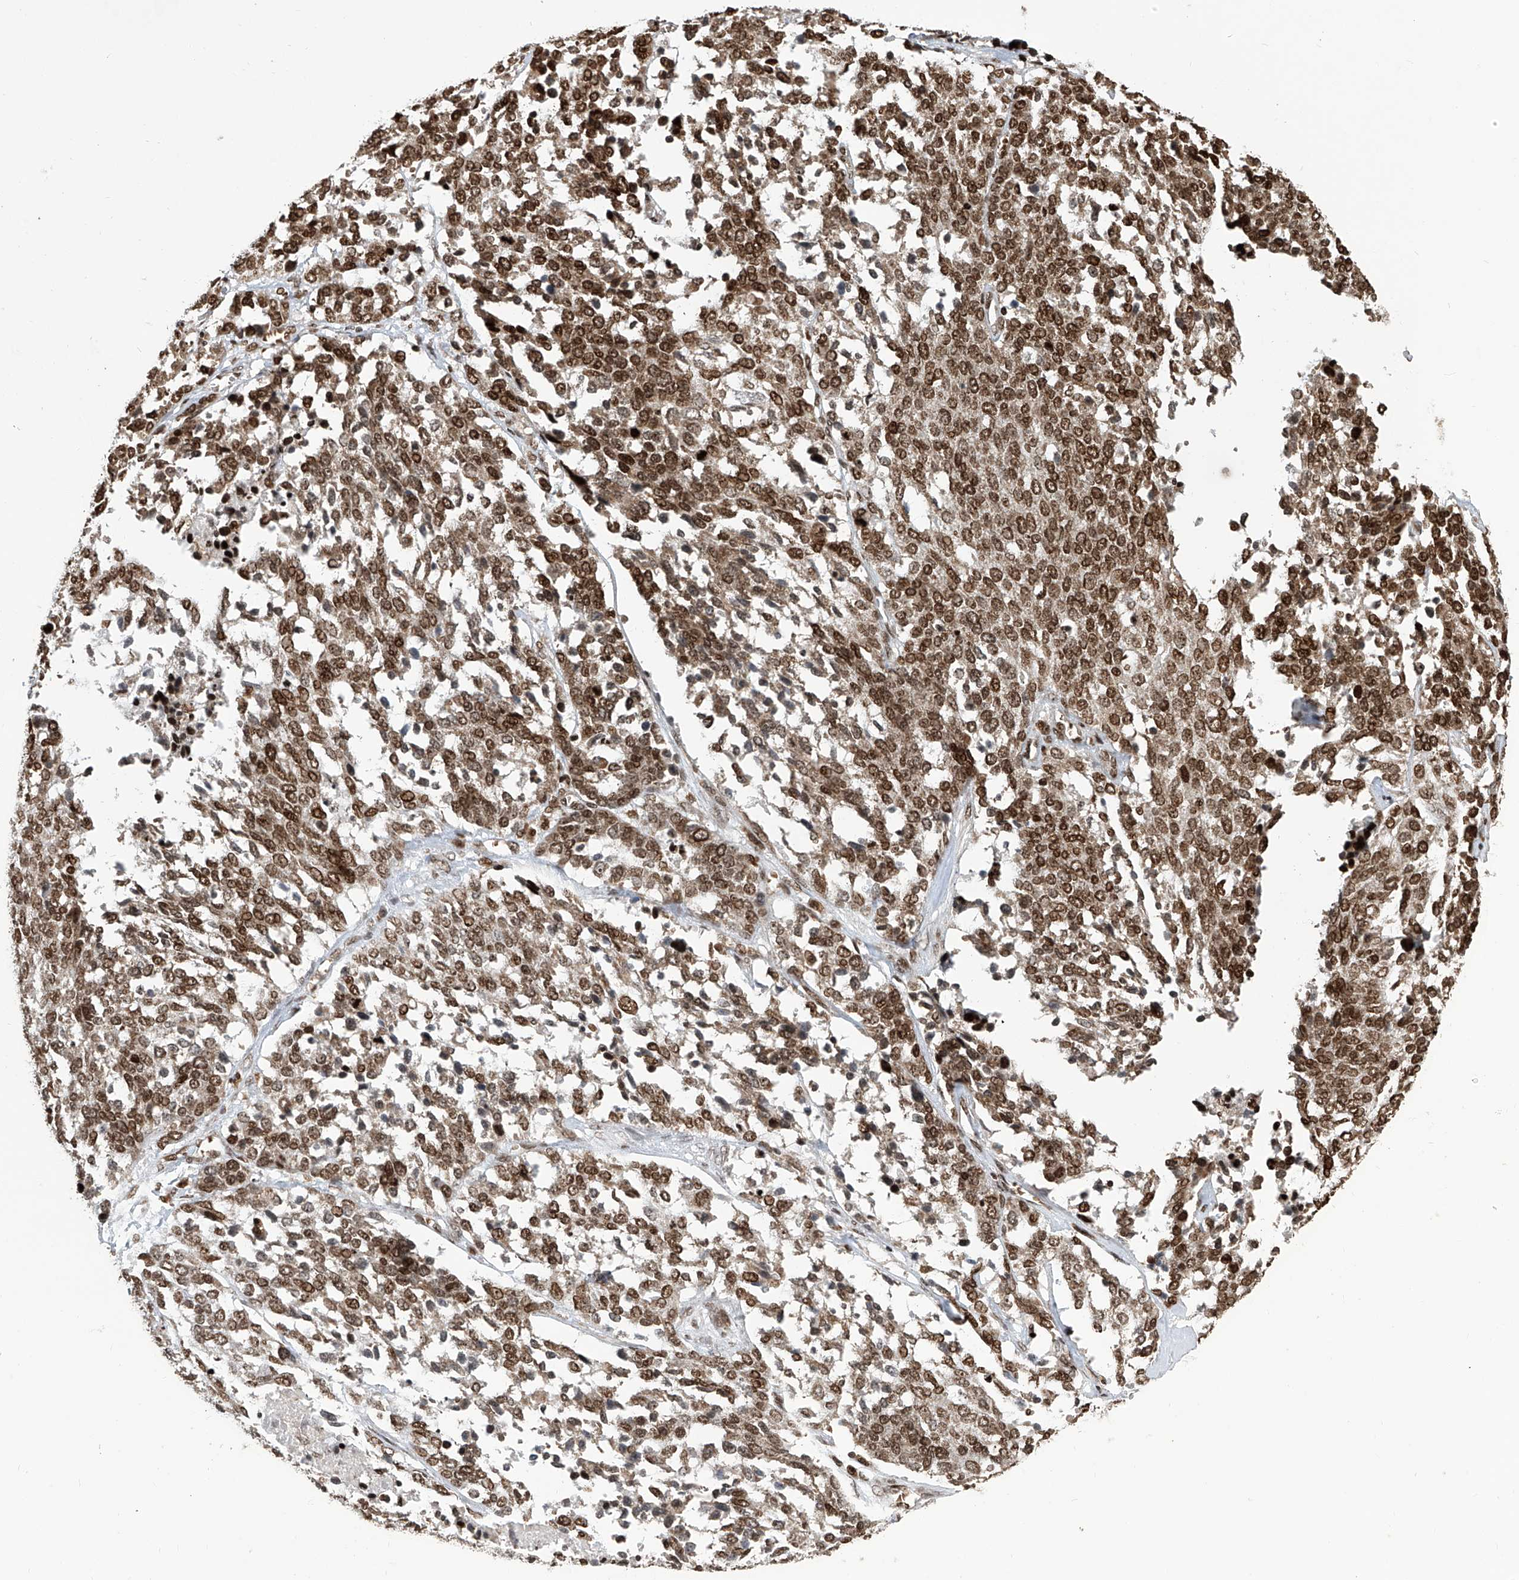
{"staining": {"intensity": "moderate", "quantity": ">75%", "location": "nuclear"}, "tissue": "ovarian cancer", "cell_type": "Tumor cells", "image_type": "cancer", "snomed": [{"axis": "morphology", "description": "Cystadenocarcinoma, serous, NOS"}, {"axis": "topography", "description": "Ovary"}], "caption": "The image demonstrates staining of ovarian cancer (serous cystadenocarcinoma), revealing moderate nuclear protein staining (brown color) within tumor cells.", "gene": "PAK1IP1", "patient": {"sex": "female", "age": 44}}